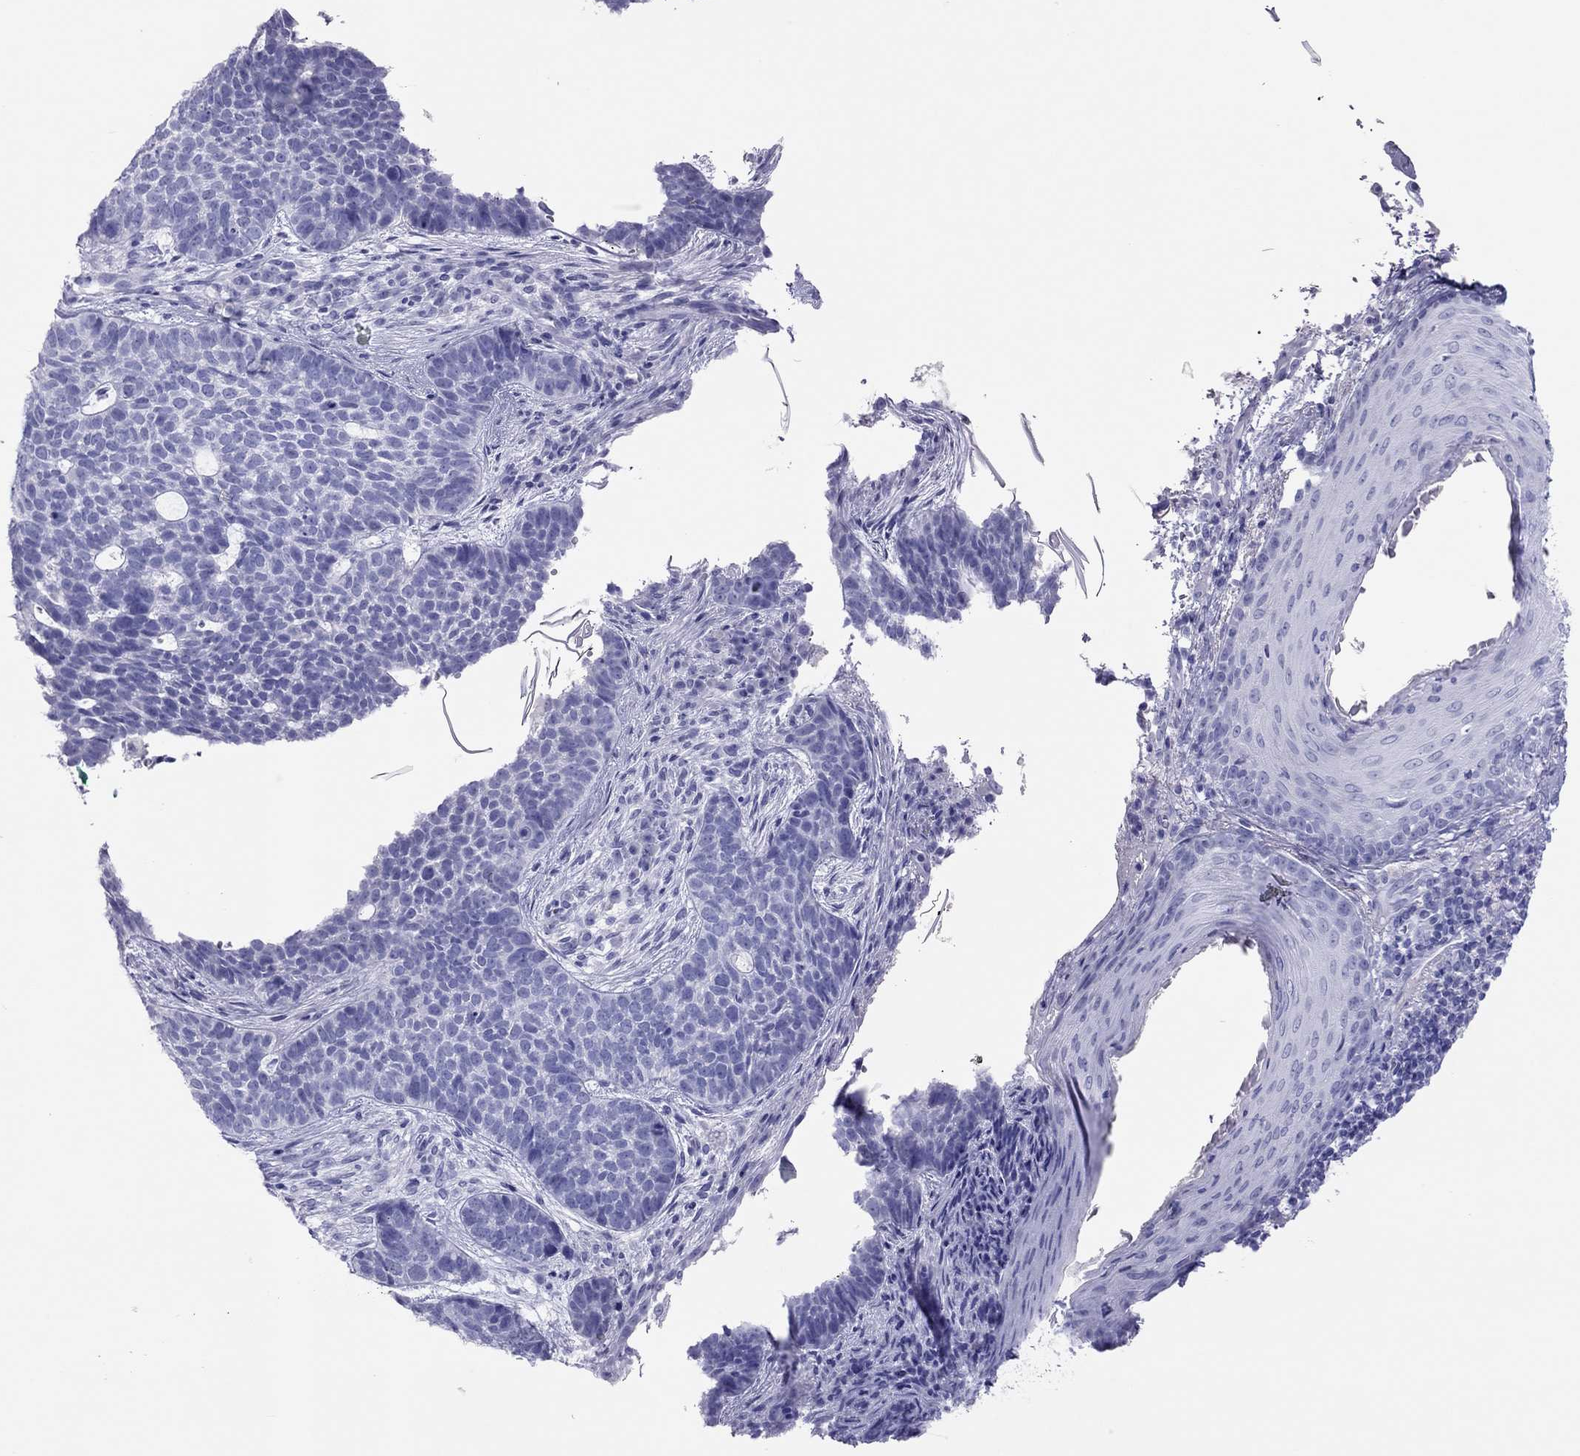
{"staining": {"intensity": "negative", "quantity": "none", "location": "none"}, "tissue": "skin cancer", "cell_type": "Tumor cells", "image_type": "cancer", "snomed": [{"axis": "morphology", "description": "Basal cell carcinoma"}, {"axis": "topography", "description": "Skin"}], "caption": "This is an IHC photomicrograph of skin cancer. There is no expression in tumor cells.", "gene": "TSHB", "patient": {"sex": "female", "age": 69}}